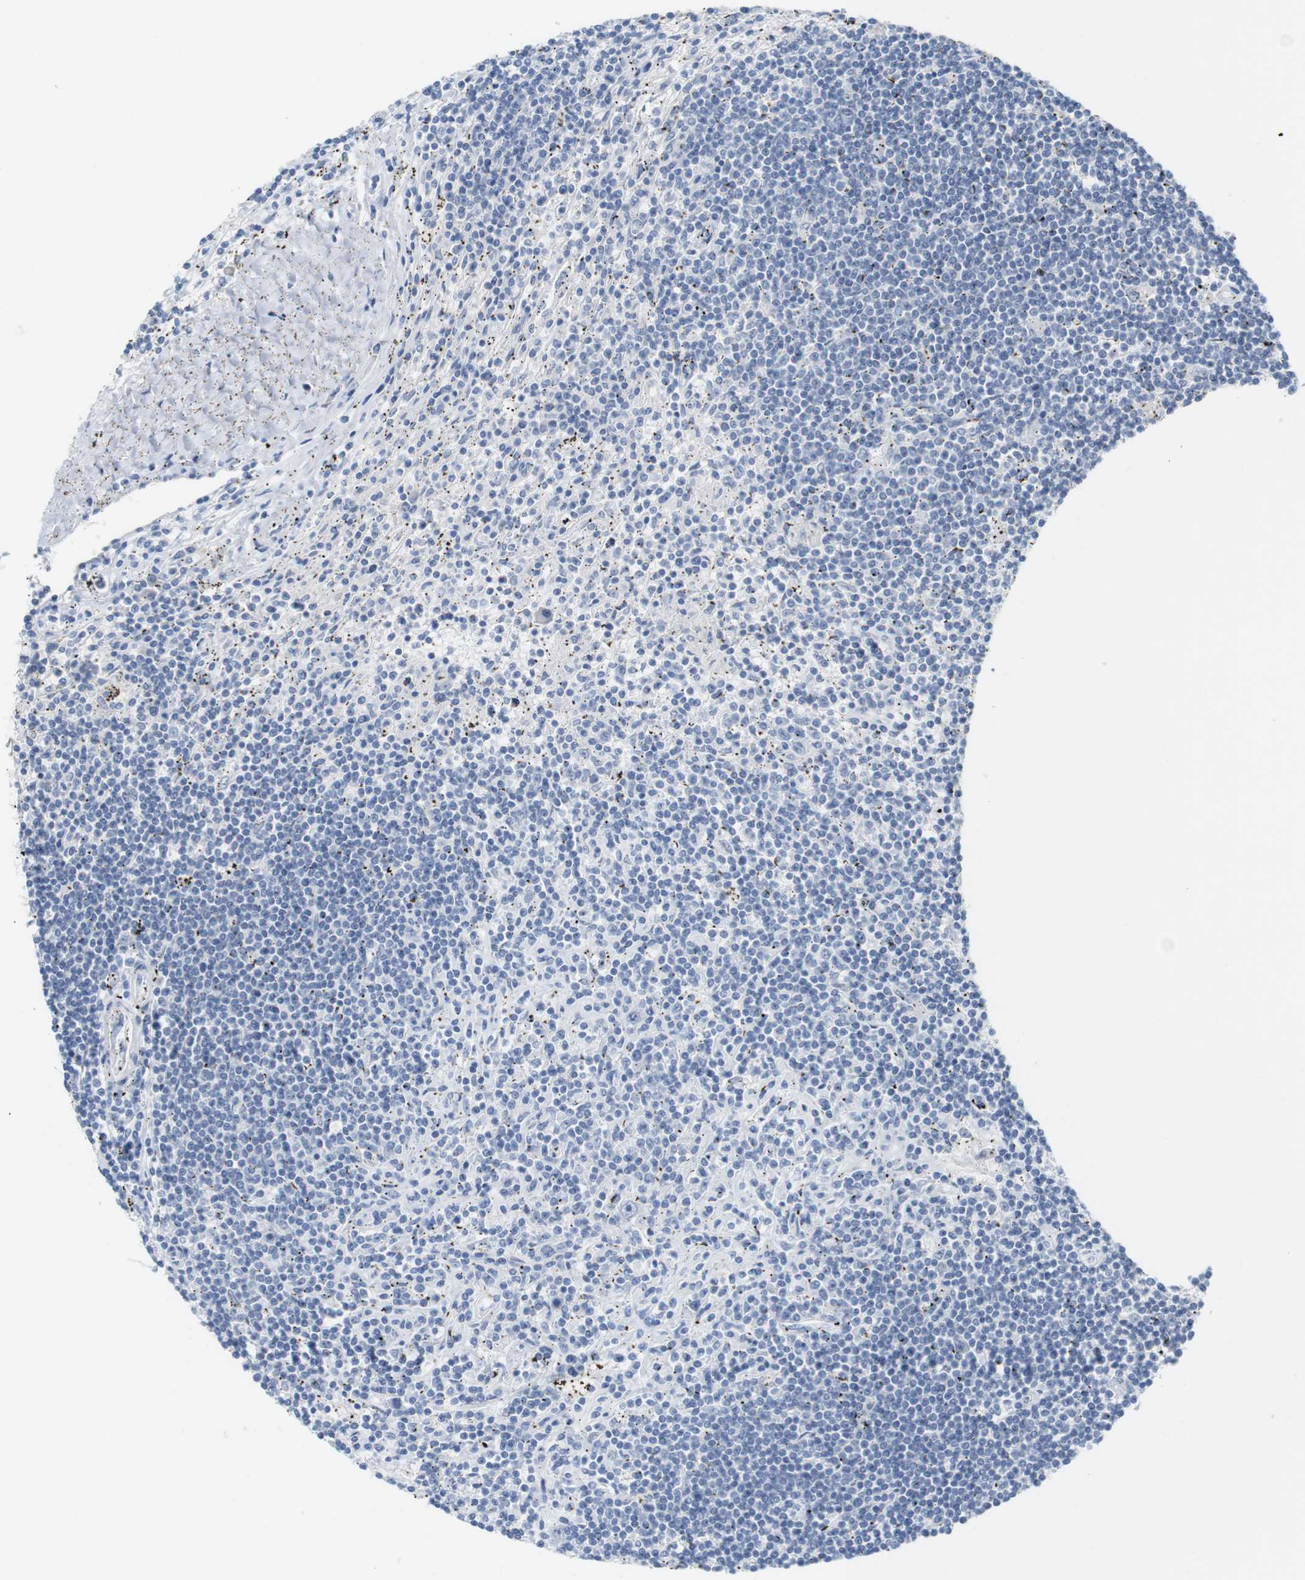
{"staining": {"intensity": "negative", "quantity": "none", "location": "none"}, "tissue": "lymphoma", "cell_type": "Tumor cells", "image_type": "cancer", "snomed": [{"axis": "morphology", "description": "Malignant lymphoma, non-Hodgkin's type, Low grade"}, {"axis": "topography", "description": "Spleen"}], "caption": "A photomicrograph of malignant lymphoma, non-Hodgkin's type (low-grade) stained for a protein shows no brown staining in tumor cells.", "gene": "RGS9", "patient": {"sex": "male", "age": 76}}